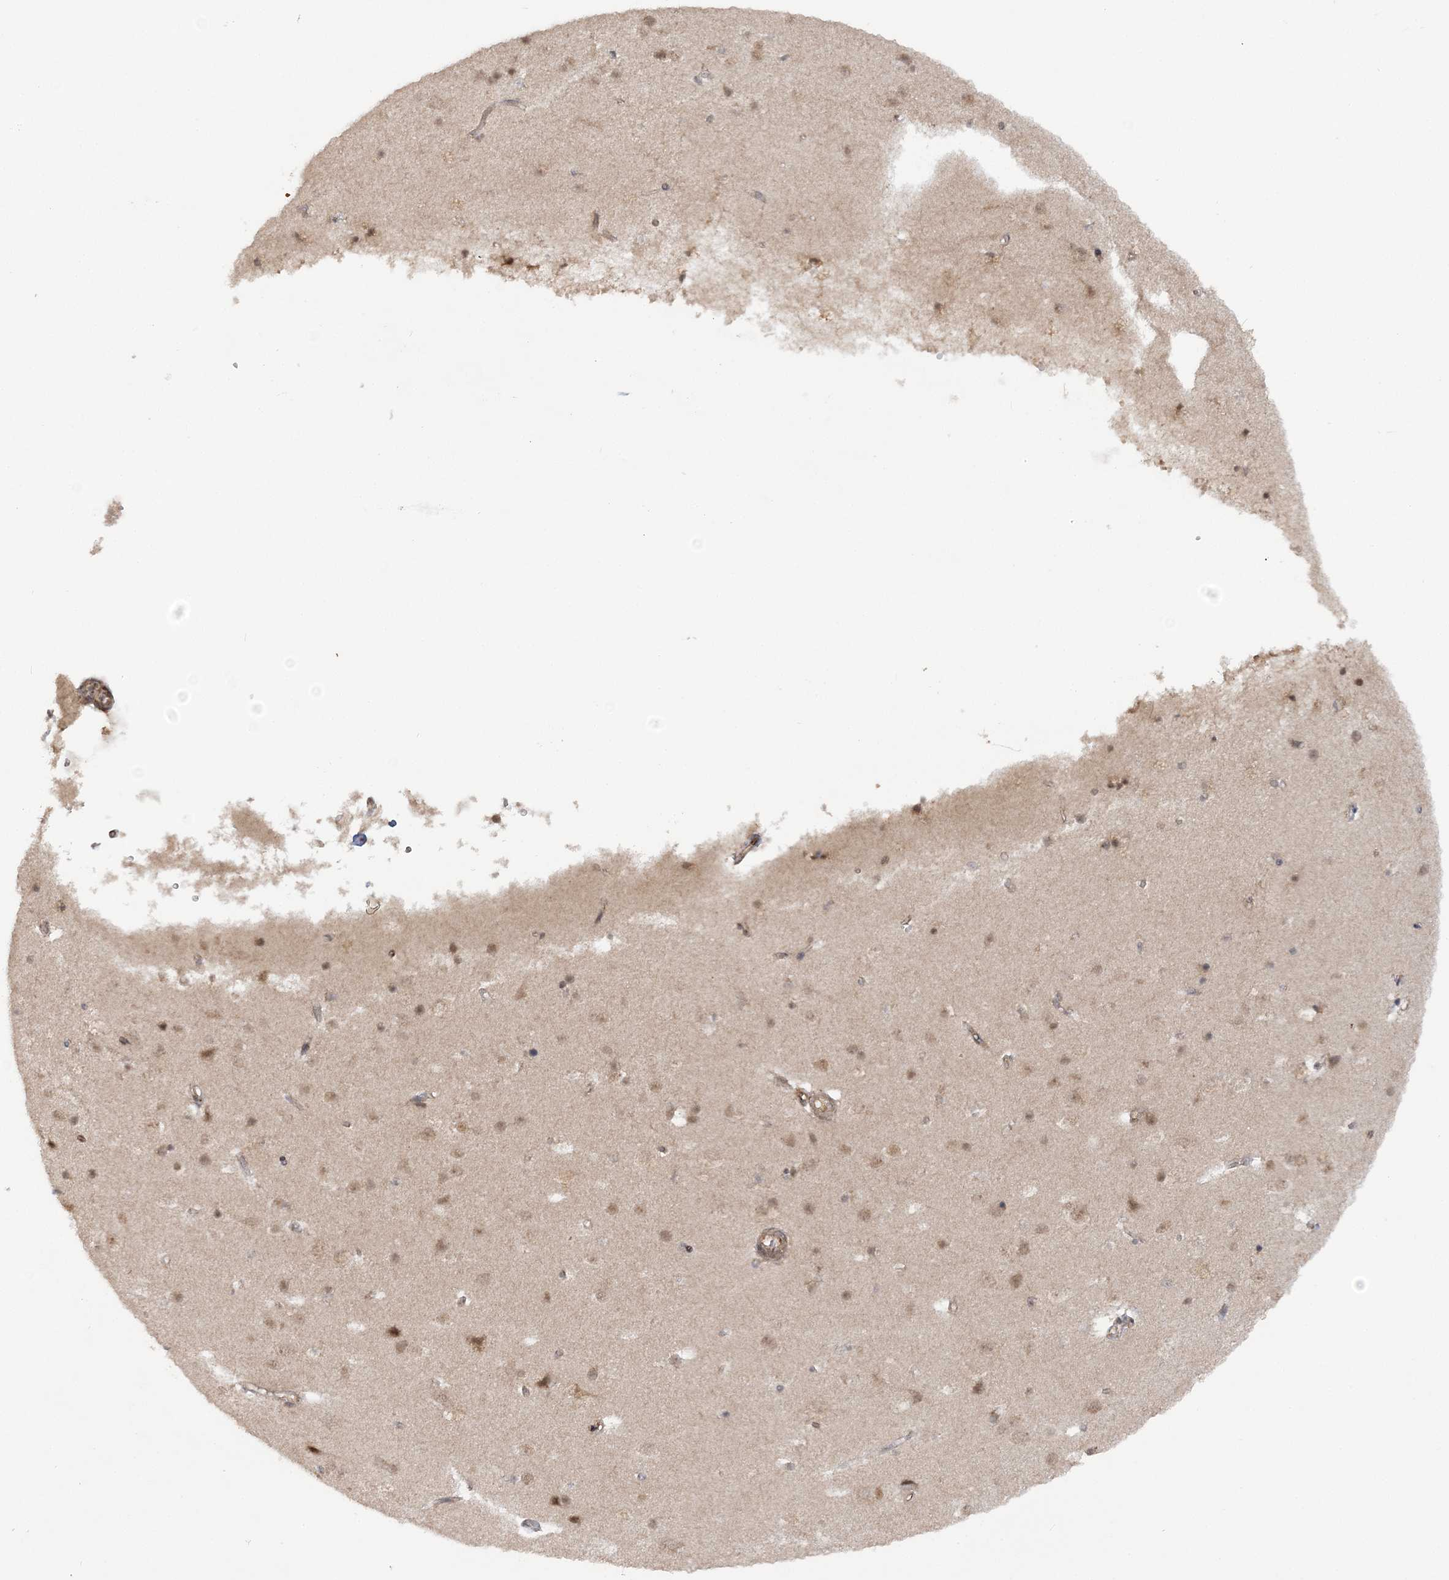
{"staining": {"intensity": "moderate", "quantity": ">75%", "location": "cytoplasmic/membranous"}, "tissue": "cerebral cortex", "cell_type": "Endothelial cells", "image_type": "normal", "snomed": [{"axis": "morphology", "description": "Normal tissue, NOS"}, {"axis": "topography", "description": "Cerebral cortex"}], "caption": "Immunohistochemistry (IHC) photomicrograph of unremarkable cerebral cortex stained for a protein (brown), which demonstrates medium levels of moderate cytoplasmic/membranous staining in approximately >75% of endothelial cells.", "gene": "MRPL47", "patient": {"sex": "male", "age": 54}}